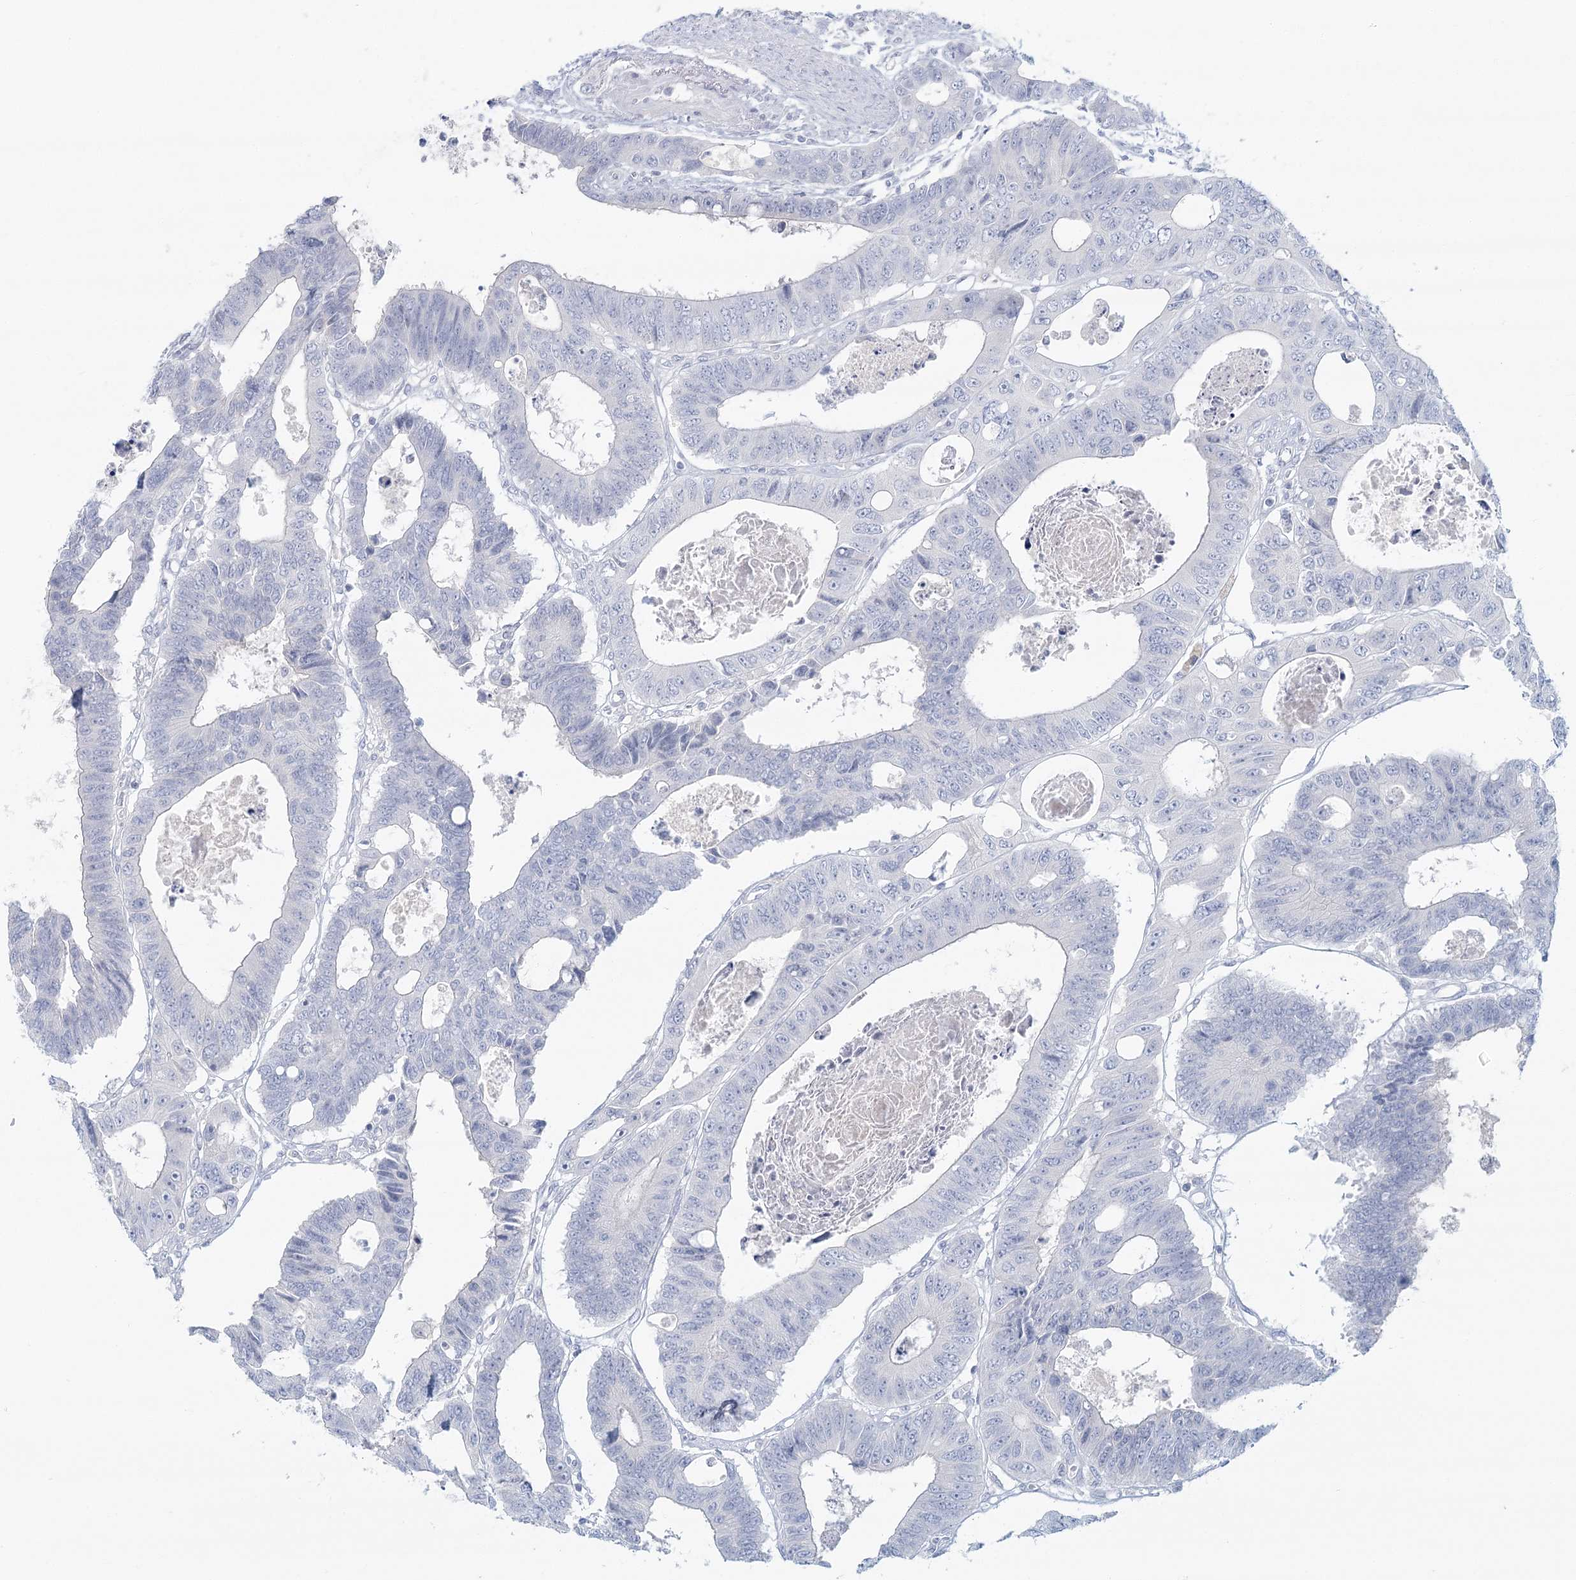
{"staining": {"intensity": "negative", "quantity": "none", "location": "none"}, "tissue": "colorectal cancer", "cell_type": "Tumor cells", "image_type": "cancer", "snomed": [{"axis": "morphology", "description": "Adenocarcinoma, NOS"}, {"axis": "topography", "description": "Rectum"}], "caption": "This is an IHC photomicrograph of human colorectal cancer. There is no positivity in tumor cells.", "gene": "DMGDH", "patient": {"sex": "male", "age": 84}}